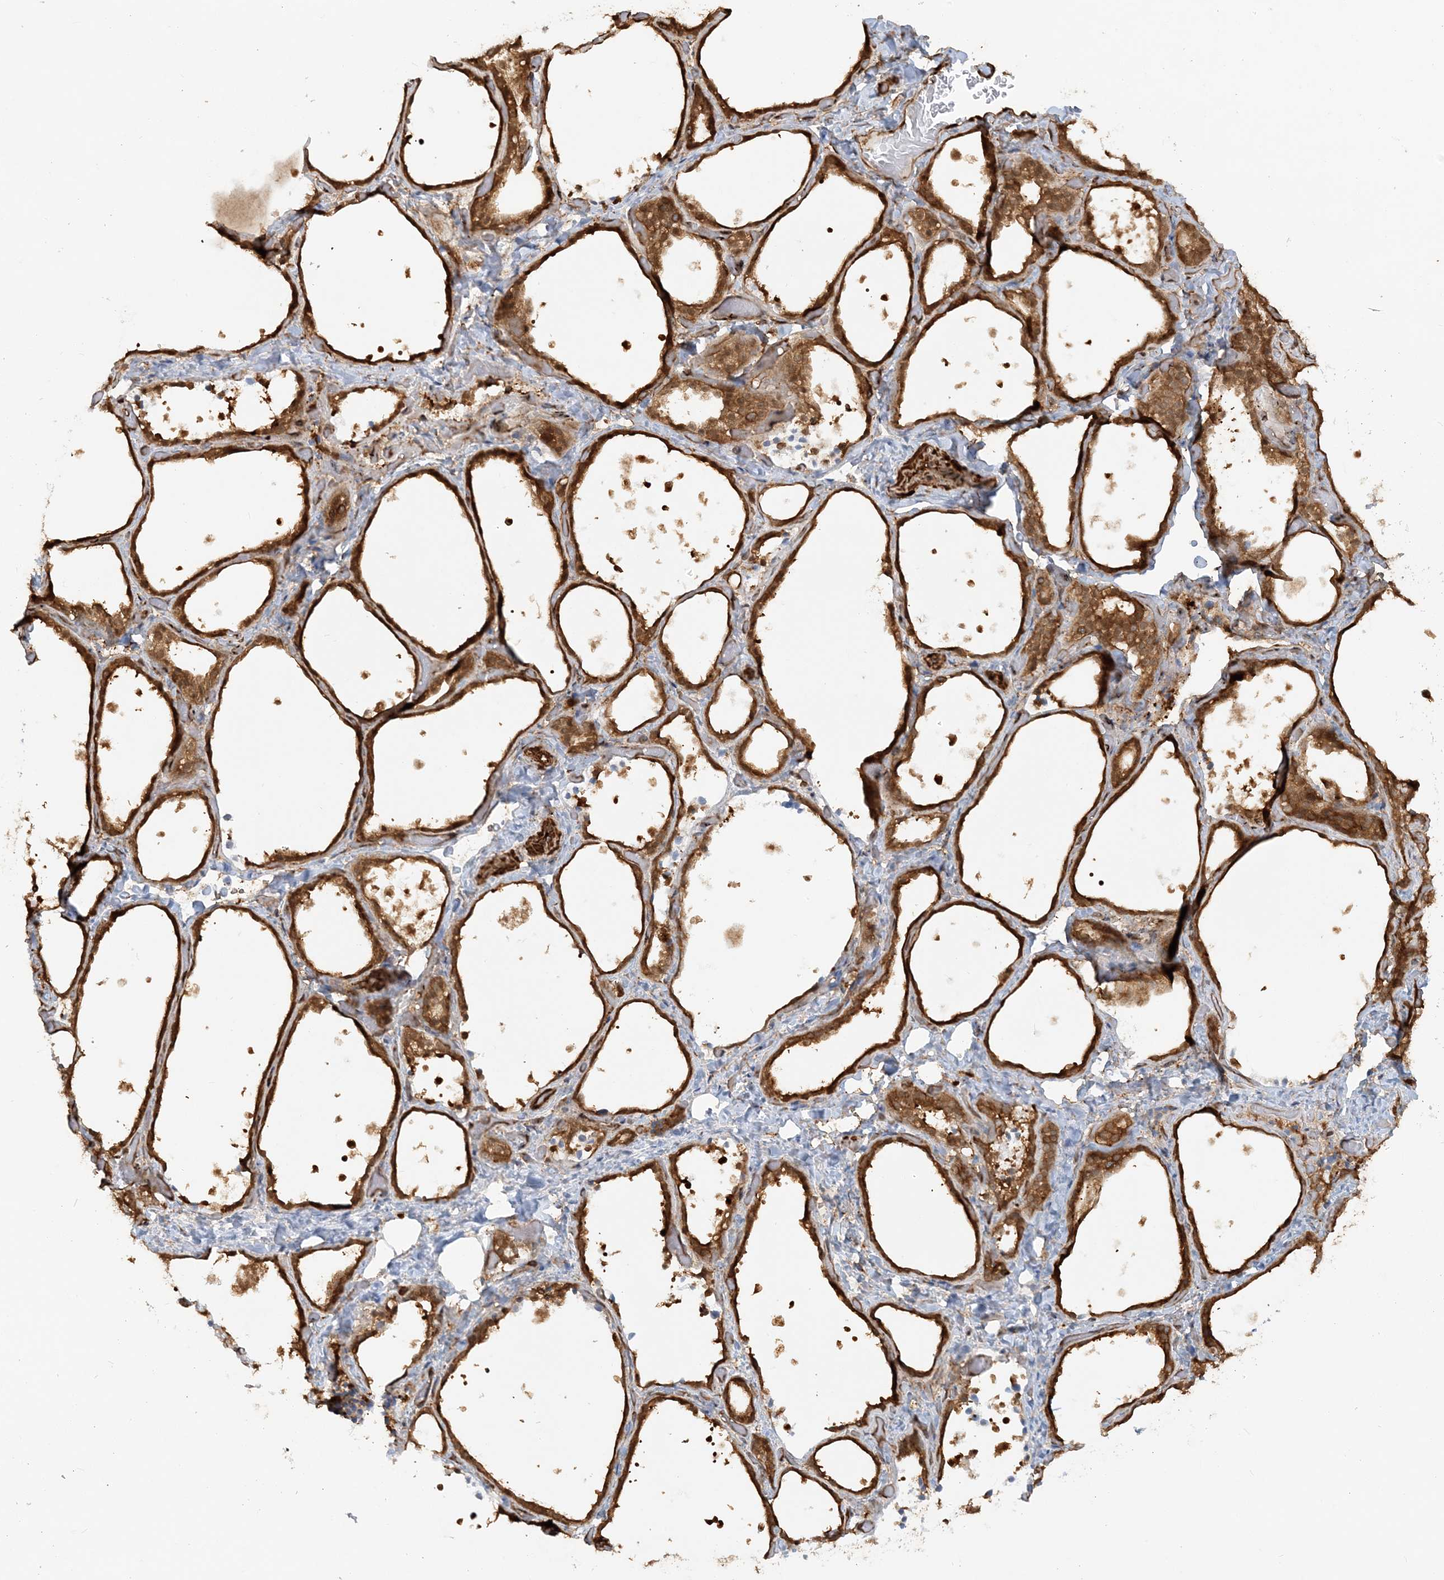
{"staining": {"intensity": "moderate", "quantity": ">75%", "location": "cytoplasmic/membranous,nuclear"}, "tissue": "thyroid gland", "cell_type": "Glandular cells", "image_type": "normal", "snomed": [{"axis": "morphology", "description": "Normal tissue, NOS"}, {"axis": "topography", "description": "Thyroid gland"}], "caption": "Thyroid gland stained with a brown dye exhibits moderate cytoplasmic/membranous,nuclear positive expression in approximately >75% of glandular cells.", "gene": "DSTN", "patient": {"sex": "female", "age": 44}}